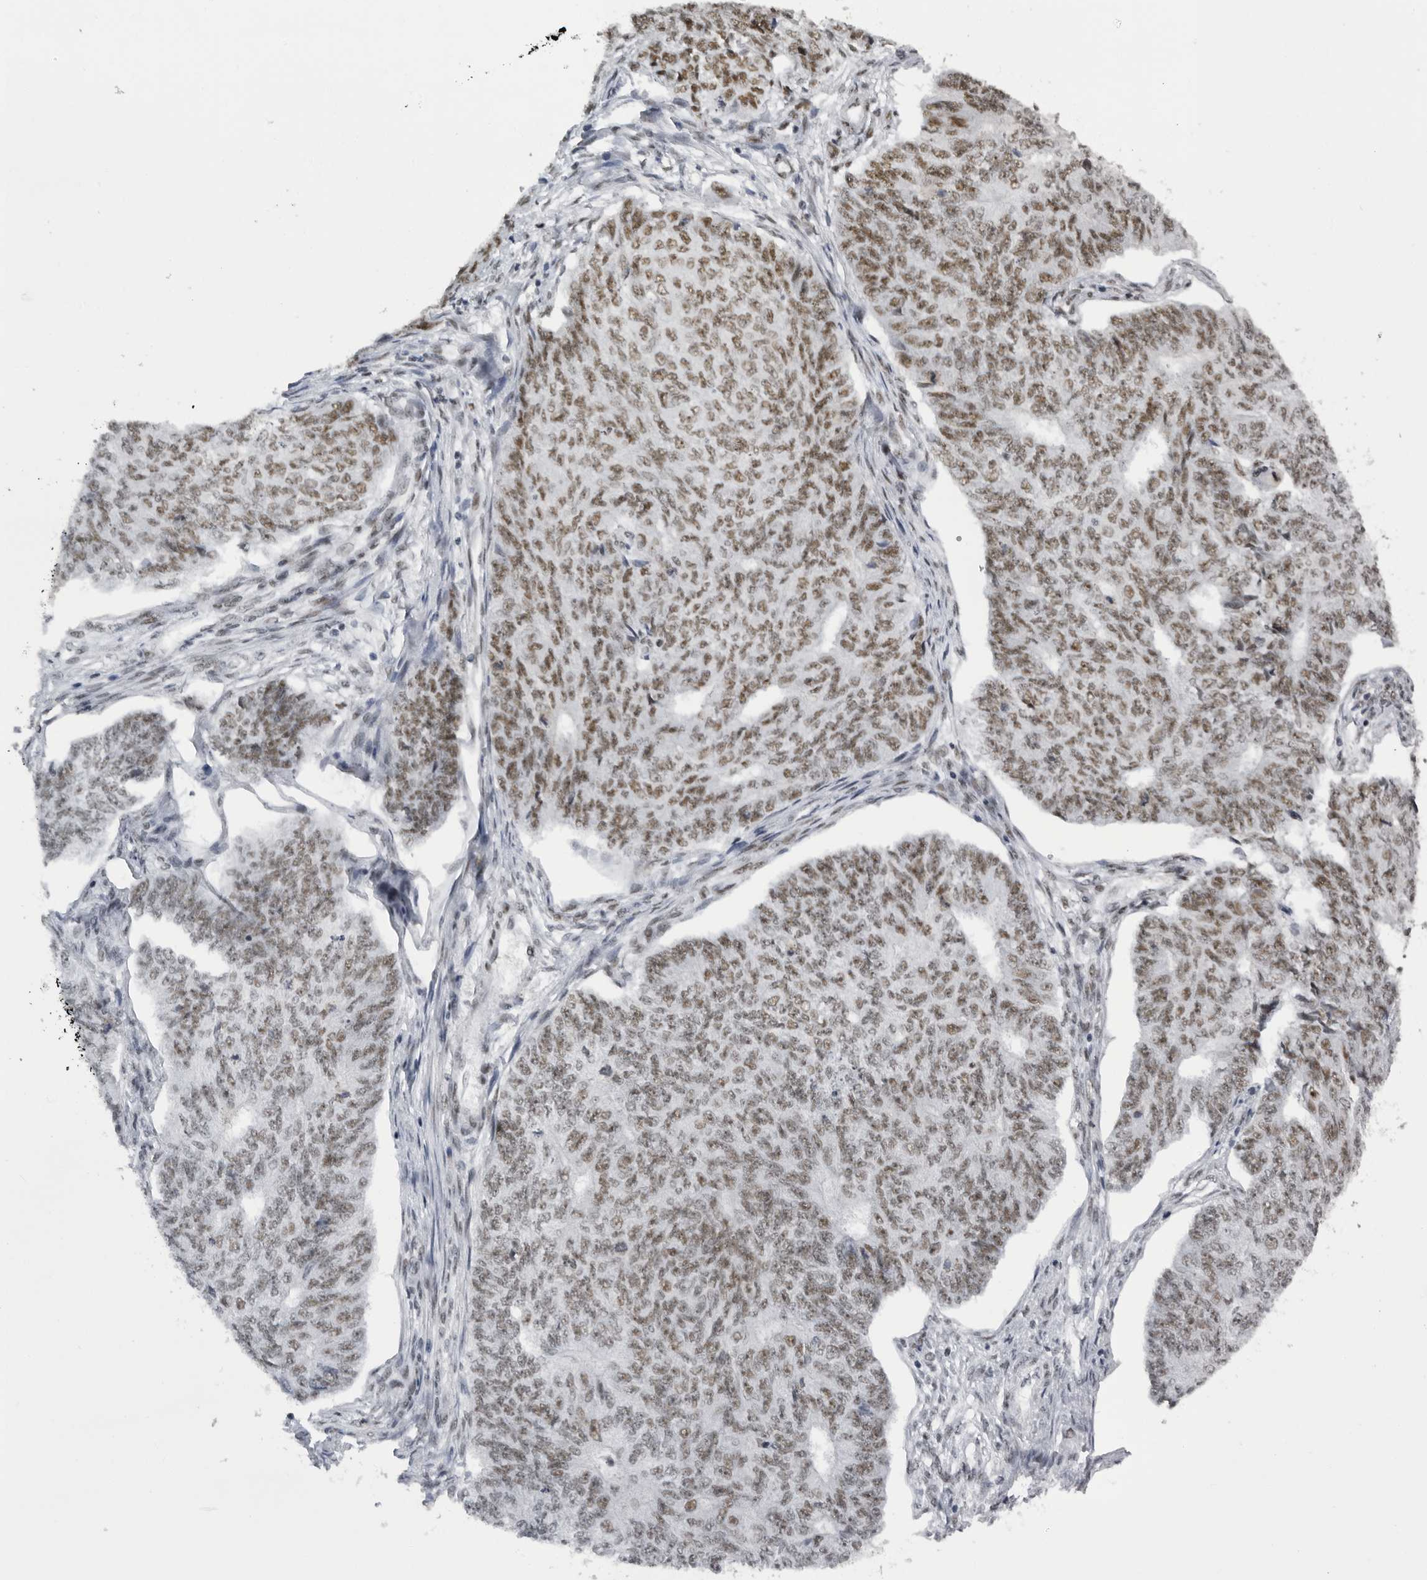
{"staining": {"intensity": "moderate", "quantity": "25%-75%", "location": "nuclear"}, "tissue": "endometrial cancer", "cell_type": "Tumor cells", "image_type": "cancer", "snomed": [{"axis": "morphology", "description": "Adenocarcinoma, NOS"}, {"axis": "topography", "description": "Endometrium"}], "caption": "Endometrial cancer (adenocarcinoma) was stained to show a protein in brown. There is medium levels of moderate nuclear staining in approximately 25%-75% of tumor cells.", "gene": "DHX9", "patient": {"sex": "female", "age": 32}}